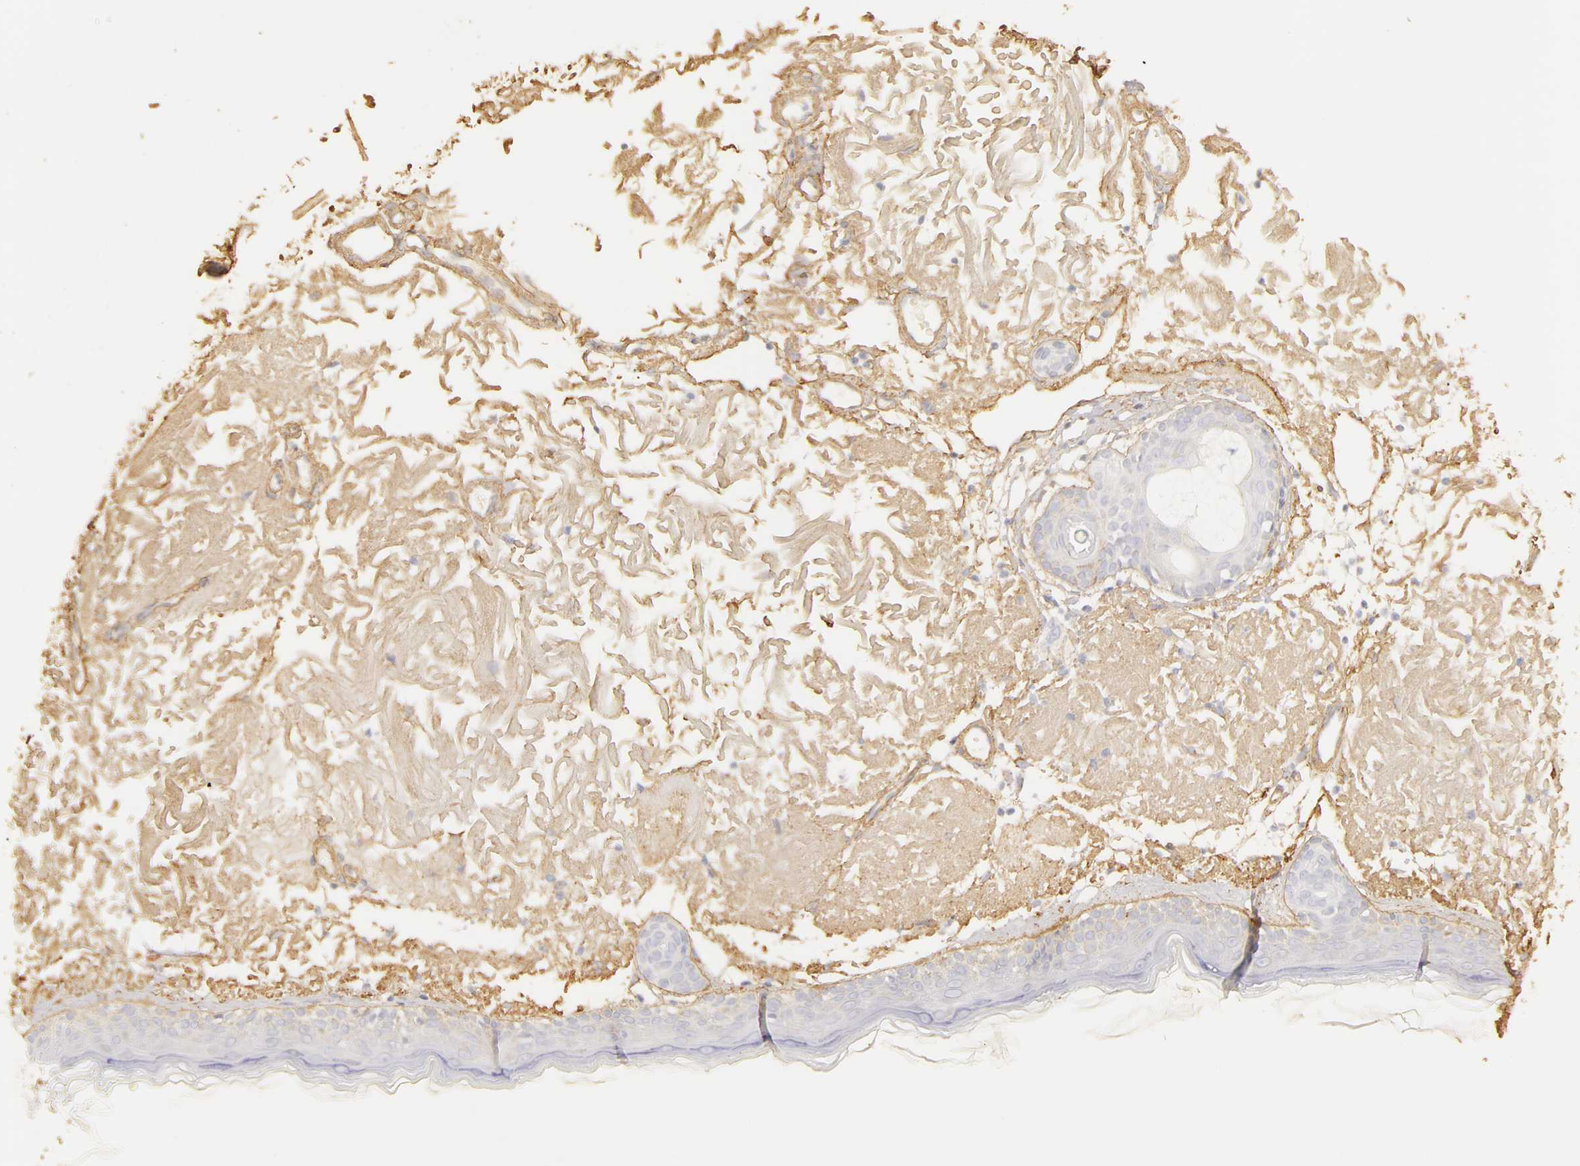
{"staining": {"intensity": "moderate", "quantity": ">75%", "location": "cytoplasmic/membranous"}, "tissue": "skin", "cell_type": "Fibroblasts", "image_type": "normal", "snomed": [{"axis": "morphology", "description": "Normal tissue, NOS"}, {"axis": "topography", "description": "Skin"}], "caption": "Skin stained for a protein (brown) displays moderate cytoplasmic/membranous positive positivity in about >75% of fibroblasts.", "gene": "COL4A1", "patient": {"sex": "female", "age": 90}}